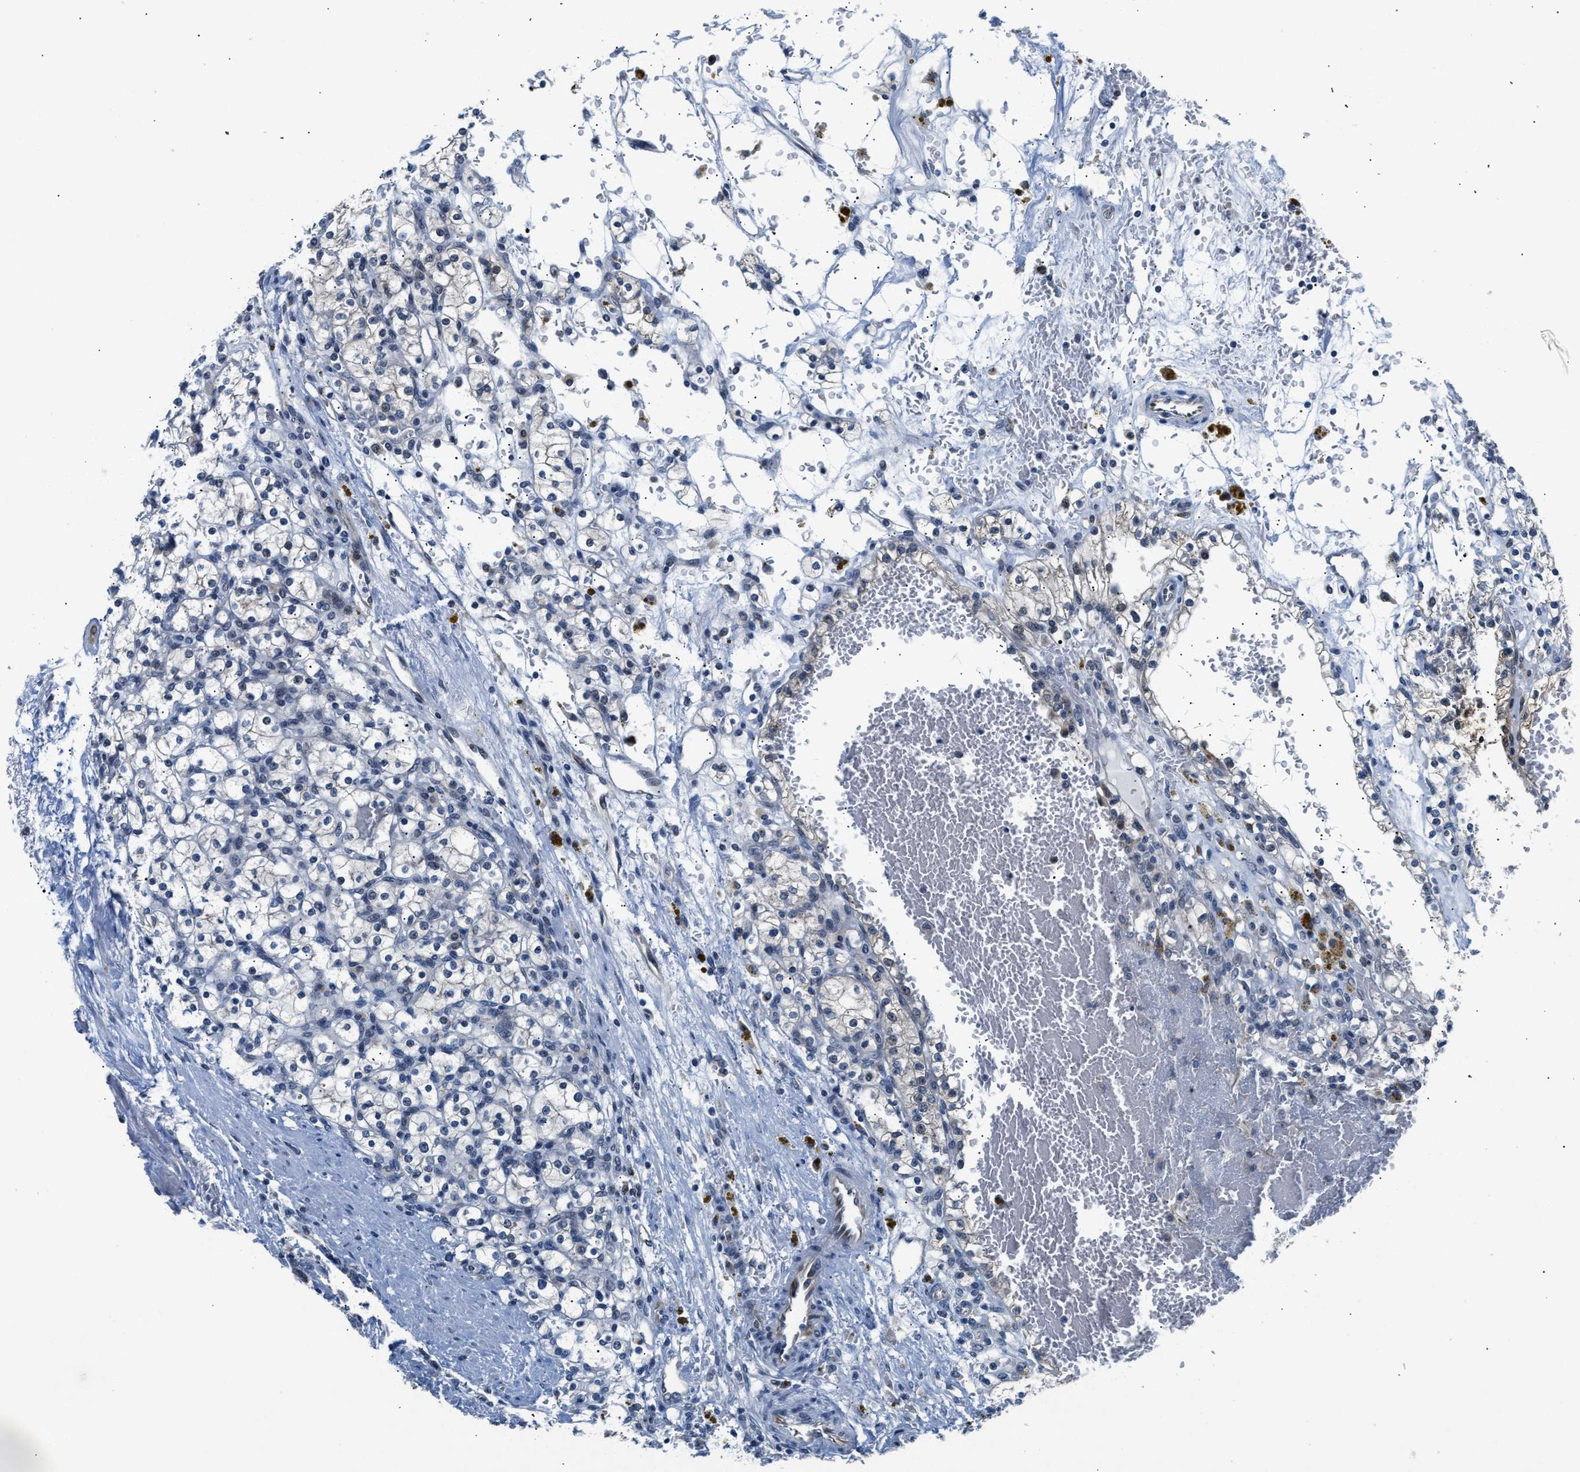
{"staining": {"intensity": "negative", "quantity": "none", "location": "none"}, "tissue": "renal cancer", "cell_type": "Tumor cells", "image_type": "cancer", "snomed": [{"axis": "morphology", "description": "Normal tissue, NOS"}, {"axis": "morphology", "description": "Adenocarcinoma, NOS"}, {"axis": "topography", "description": "Kidney"}], "caption": "Immunohistochemical staining of renal adenocarcinoma displays no significant positivity in tumor cells.", "gene": "PPM1H", "patient": {"sex": "female", "age": 55}}